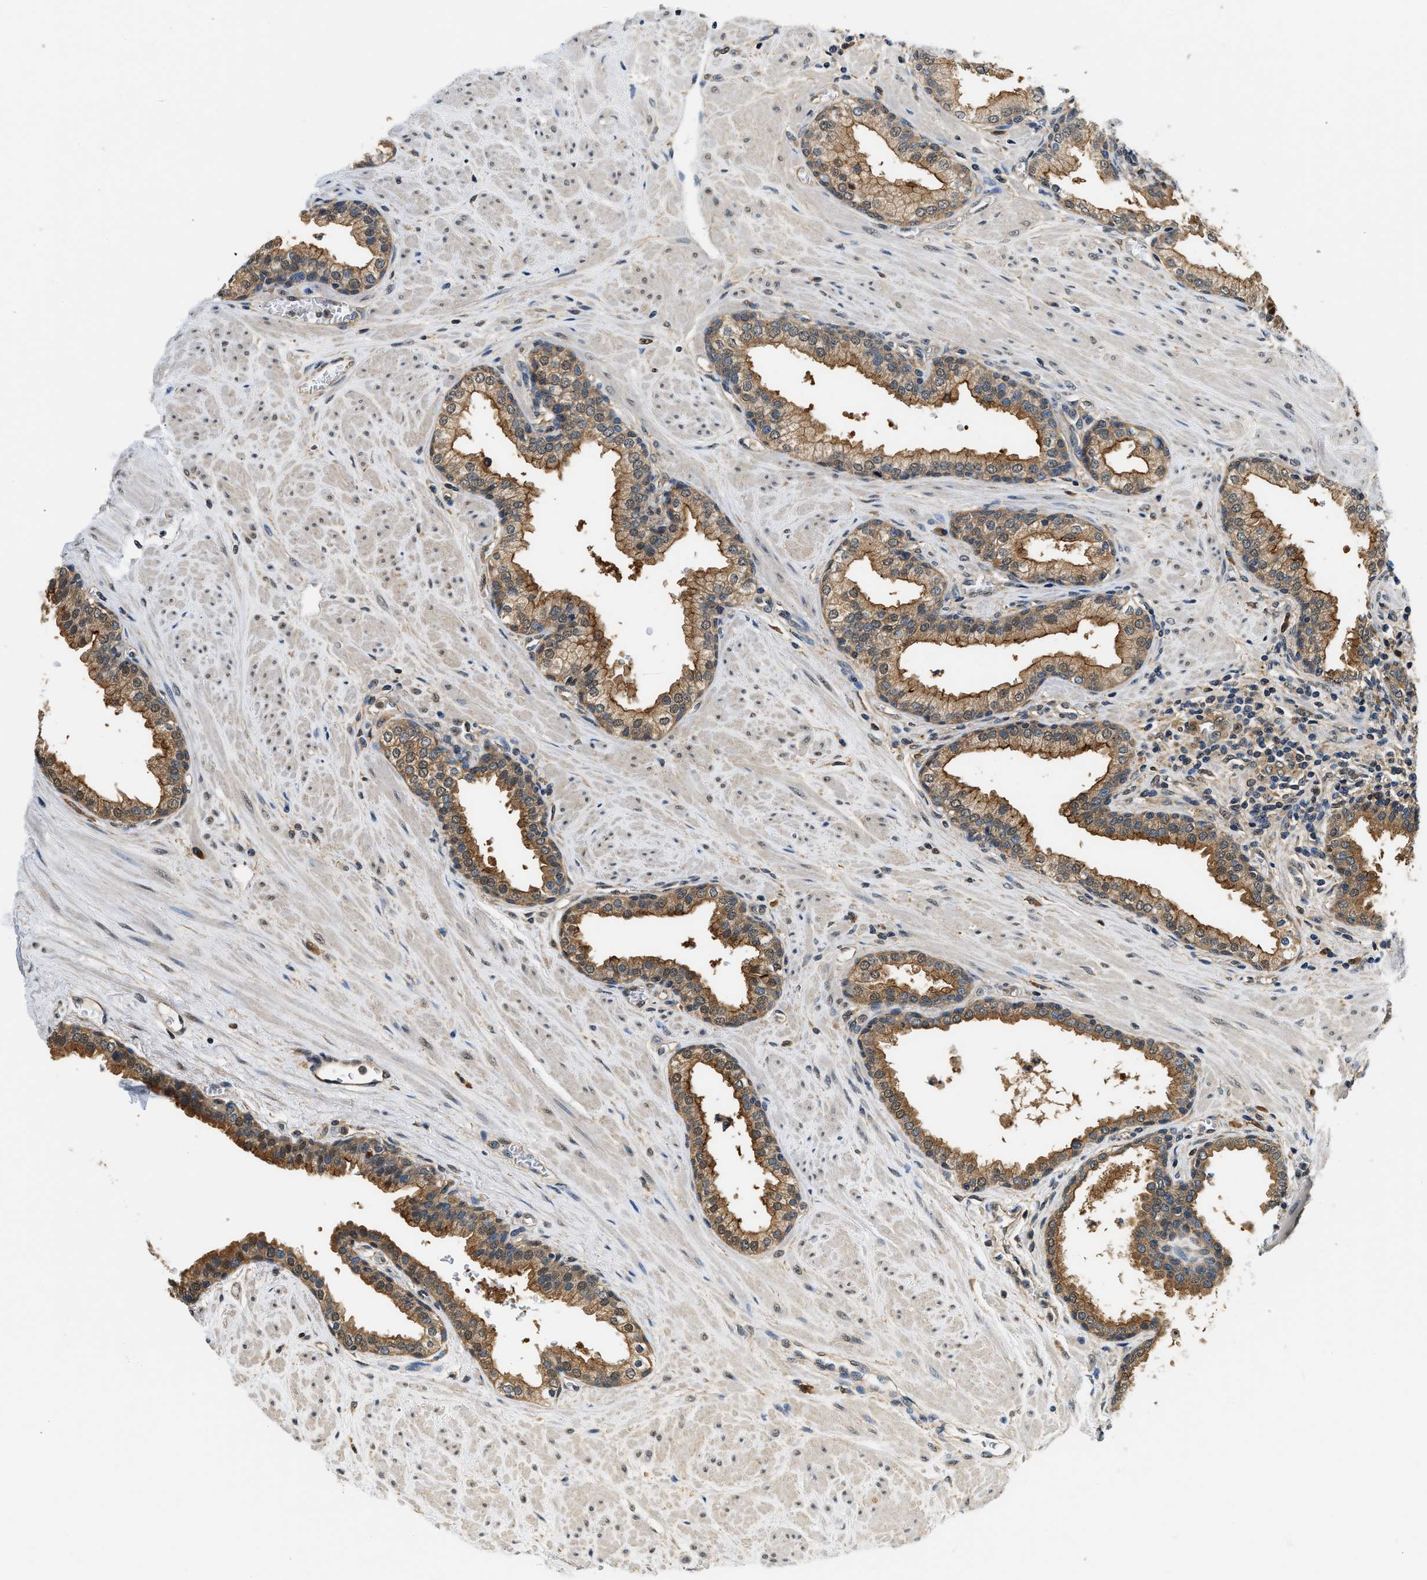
{"staining": {"intensity": "moderate", "quantity": ">75%", "location": "cytoplasmic/membranous"}, "tissue": "prostate", "cell_type": "Glandular cells", "image_type": "normal", "snomed": [{"axis": "morphology", "description": "Normal tissue, NOS"}, {"axis": "topography", "description": "Prostate"}], "caption": "Immunohistochemistry (IHC) histopathology image of benign prostate: prostate stained using immunohistochemistry demonstrates medium levels of moderate protein expression localized specifically in the cytoplasmic/membranous of glandular cells, appearing as a cytoplasmic/membranous brown color.", "gene": "BCL7C", "patient": {"sex": "male", "age": 51}}